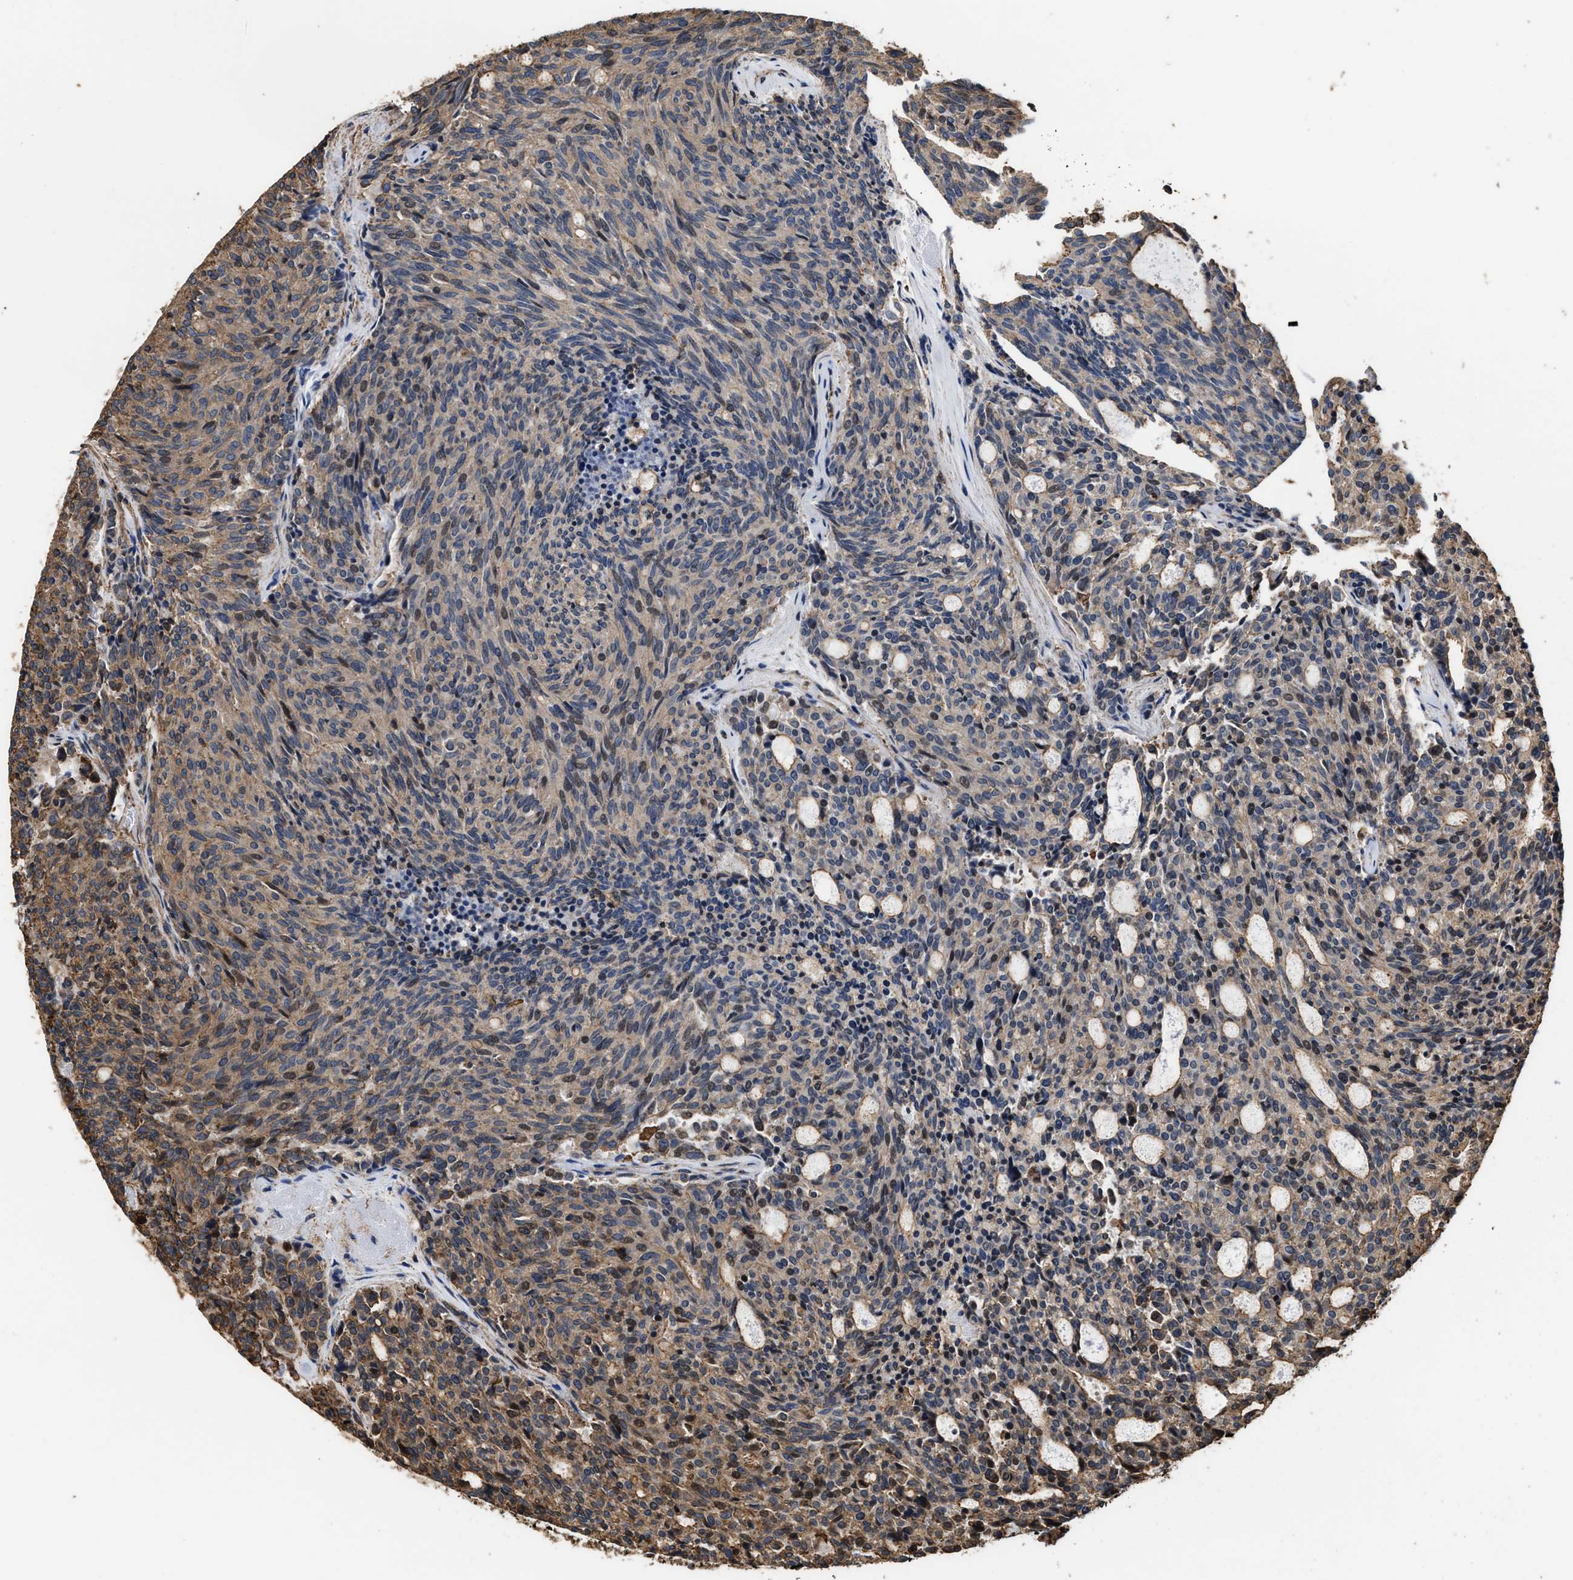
{"staining": {"intensity": "weak", "quantity": "25%-75%", "location": "cytoplasmic/membranous,nuclear"}, "tissue": "carcinoid", "cell_type": "Tumor cells", "image_type": "cancer", "snomed": [{"axis": "morphology", "description": "Carcinoid, malignant, NOS"}, {"axis": "topography", "description": "Pancreas"}], "caption": "A low amount of weak cytoplasmic/membranous and nuclear staining is identified in approximately 25%-75% of tumor cells in carcinoid tissue.", "gene": "KBTBD2", "patient": {"sex": "female", "age": 54}}